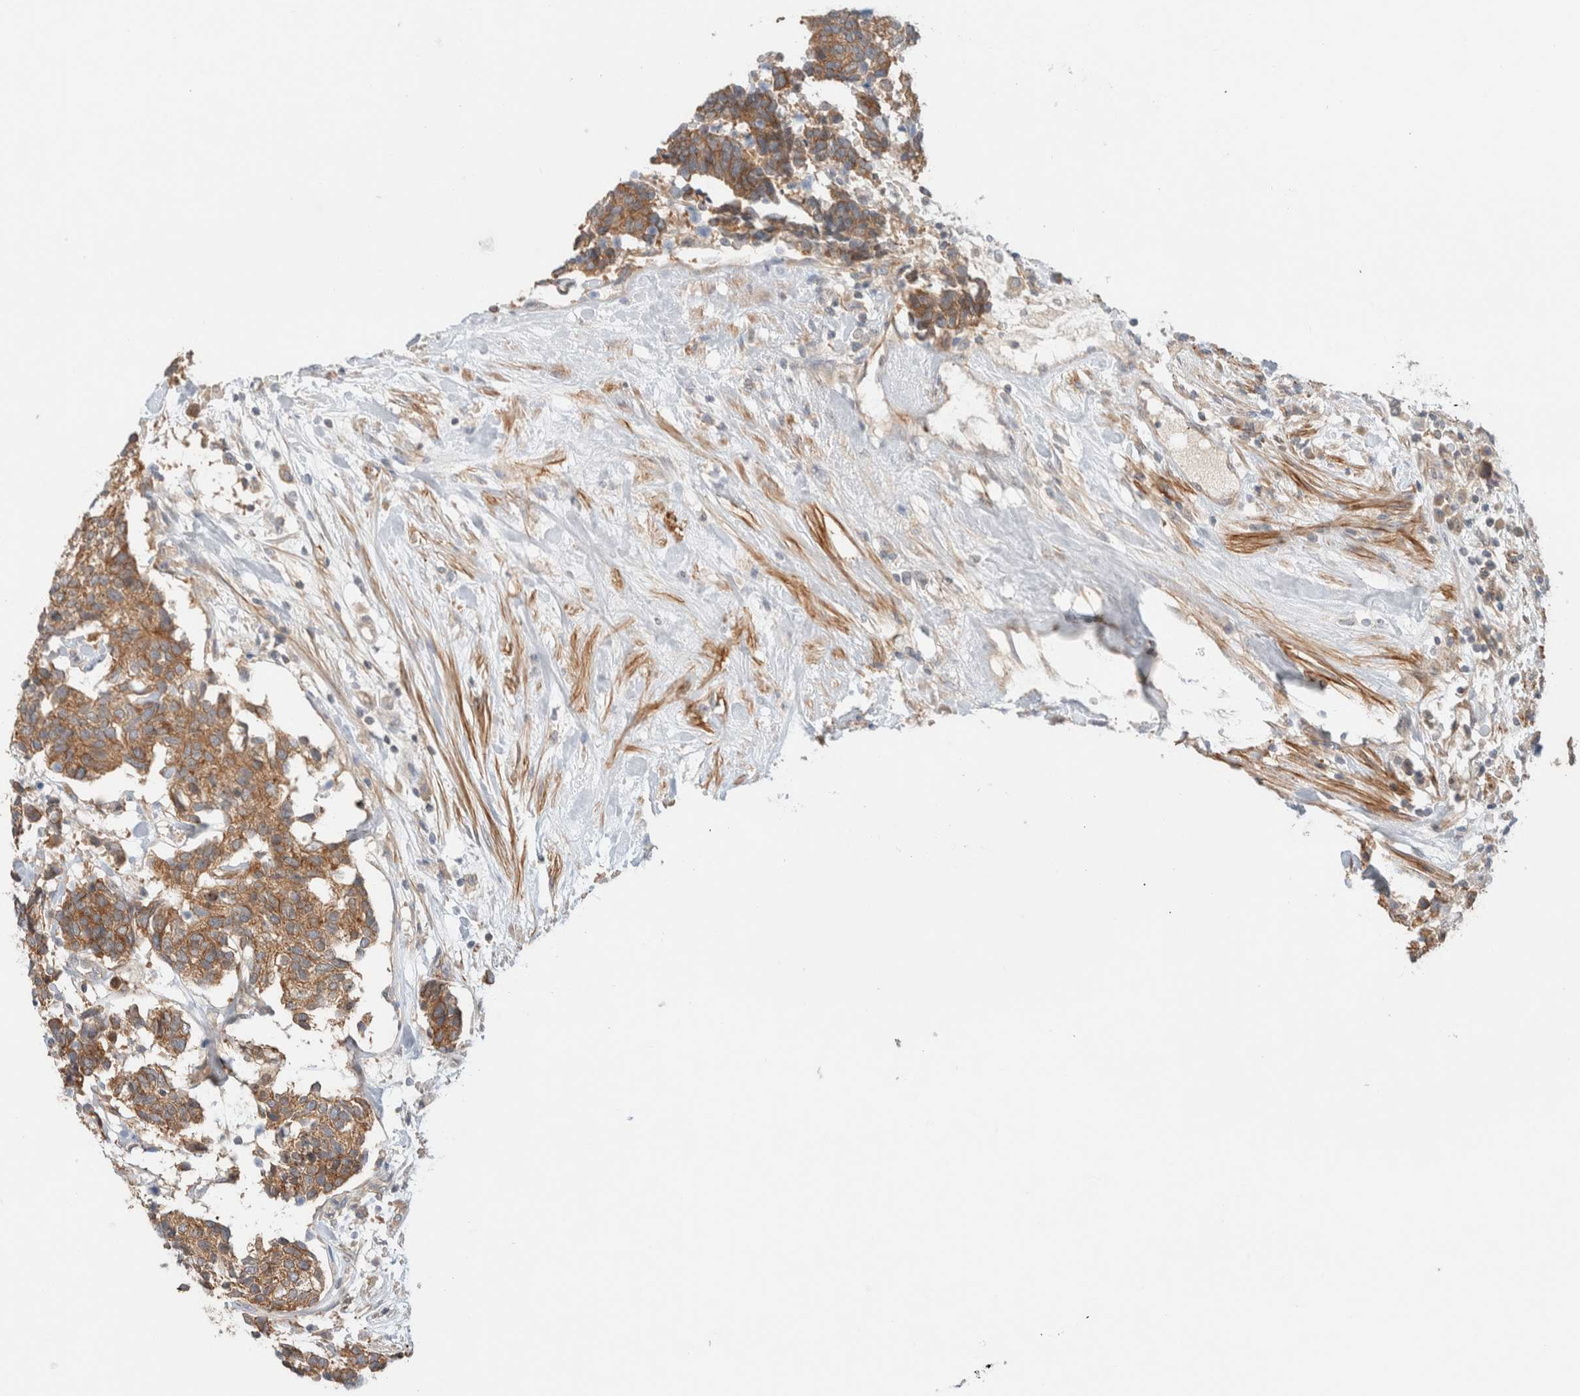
{"staining": {"intensity": "moderate", "quantity": ">75%", "location": "cytoplasmic/membranous"}, "tissue": "carcinoid", "cell_type": "Tumor cells", "image_type": "cancer", "snomed": [{"axis": "morphology", "description": "Carcinoma, NOS"}, {"axis": "morphology", "description": "Carcinoid, malignant, NOS"}, {"axis": "topography", "description": "Urinary bladder"}], "caption": "Tumor cells demonstrate medium levels of moderate cytoplasmic/membranous staining in approximately >75% of cells in carcinoma.", "gene": "MARK3", "patient": {"sex": "male", "age": 57}}